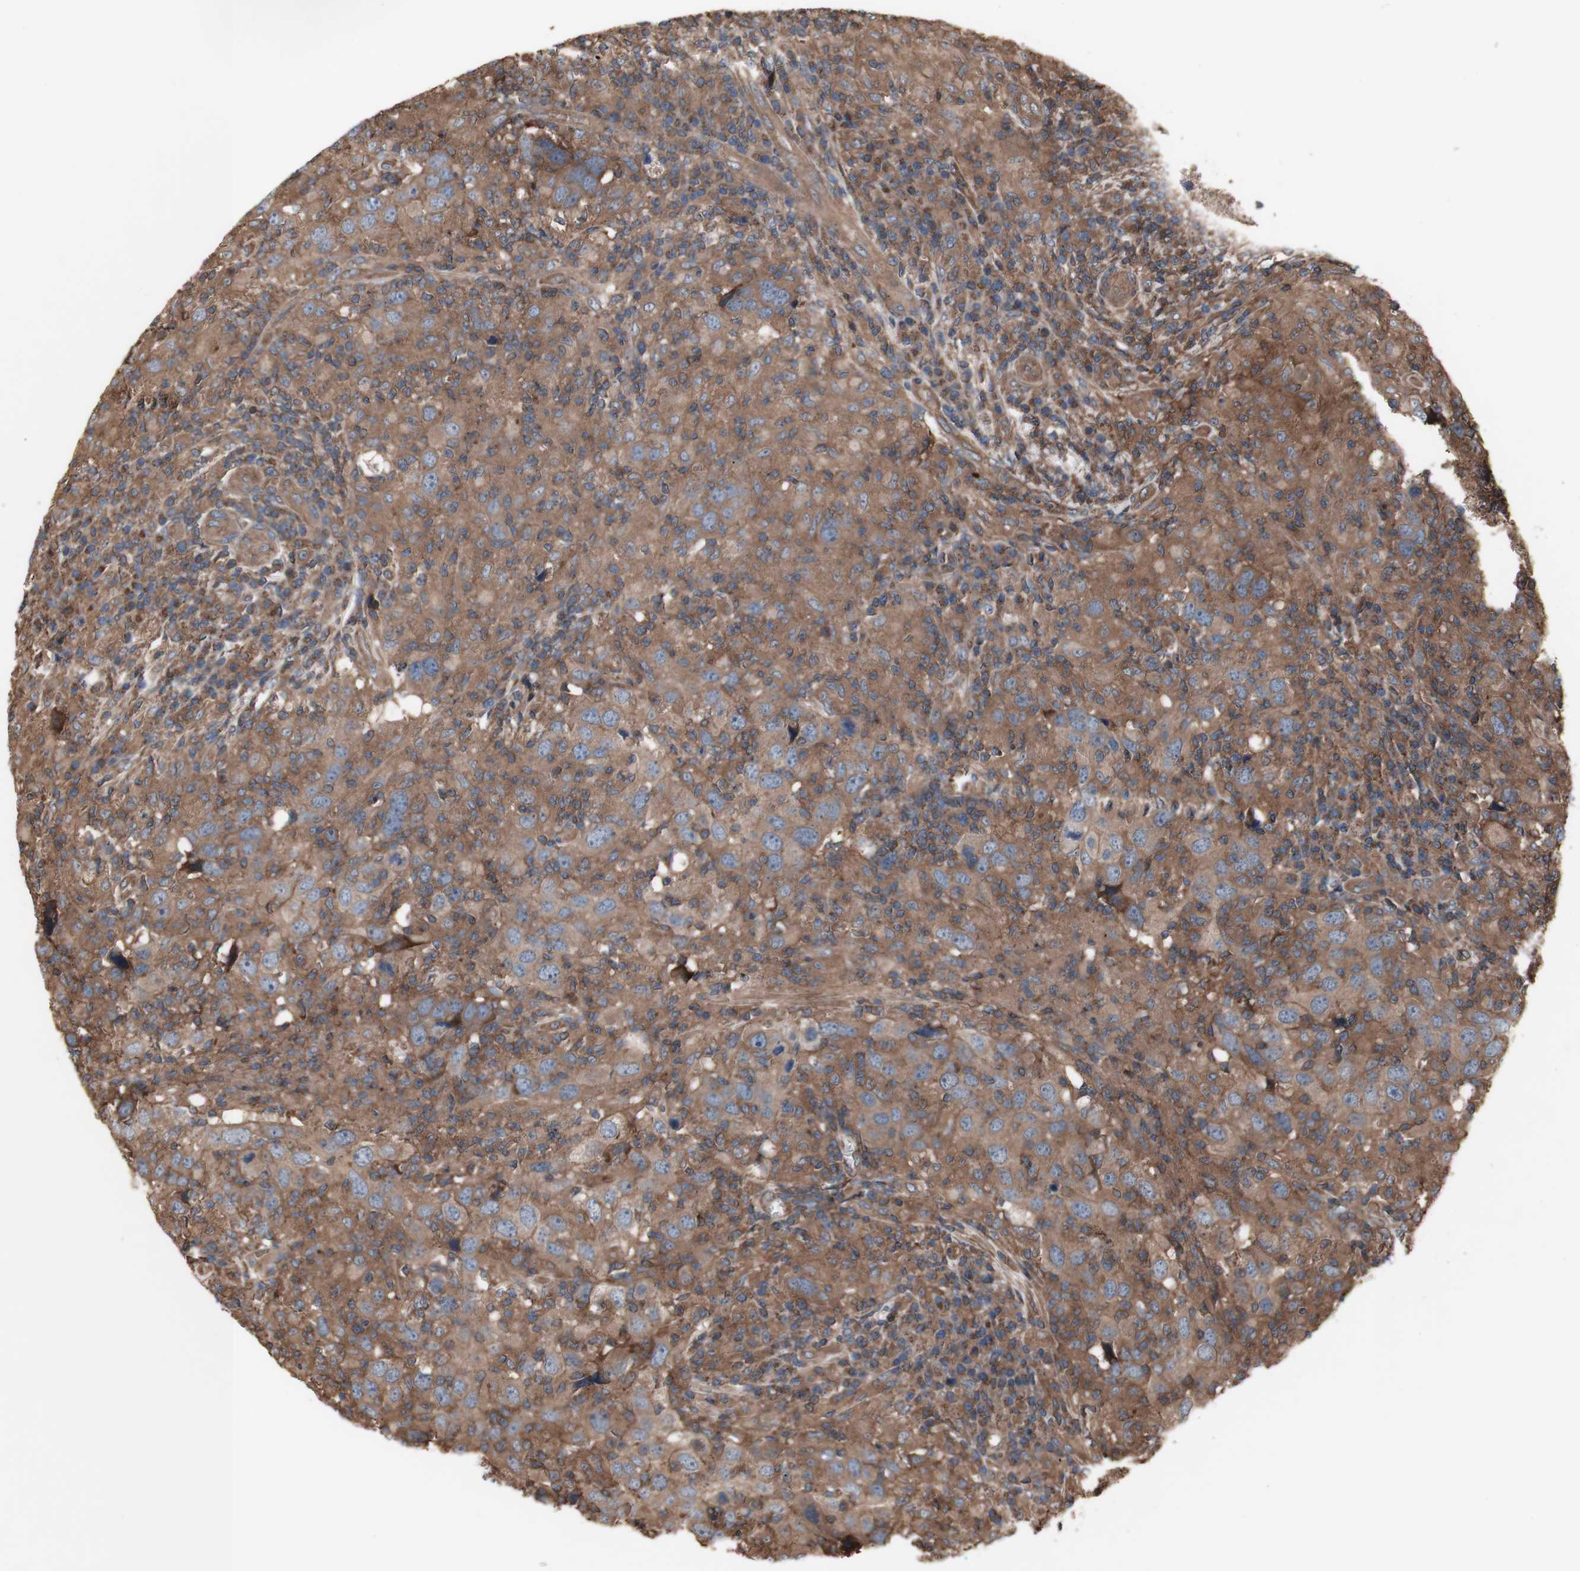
{"staining": {"intensity": "moderate", "quantity": ">75%", "location": "cytoplasmic/membranous"}, "tissue": "head and neck cancer", "cell_type": "Tumor cells", "image_type": "cancer", "snomed": [{"axis": "morphology", "description": "Adenocarcinoma, NOS"}, {"axis": "topography", "description": "Salivary gland"}, {"axis": "topography", "description": "Head-Neck"}], "caption": "Human head and neck adenocarcinoma stained with a protein marker reveals moderate staining in tumor cells.", "gene": "COPB1", "patient": {"sex": "female", "age": 65}}